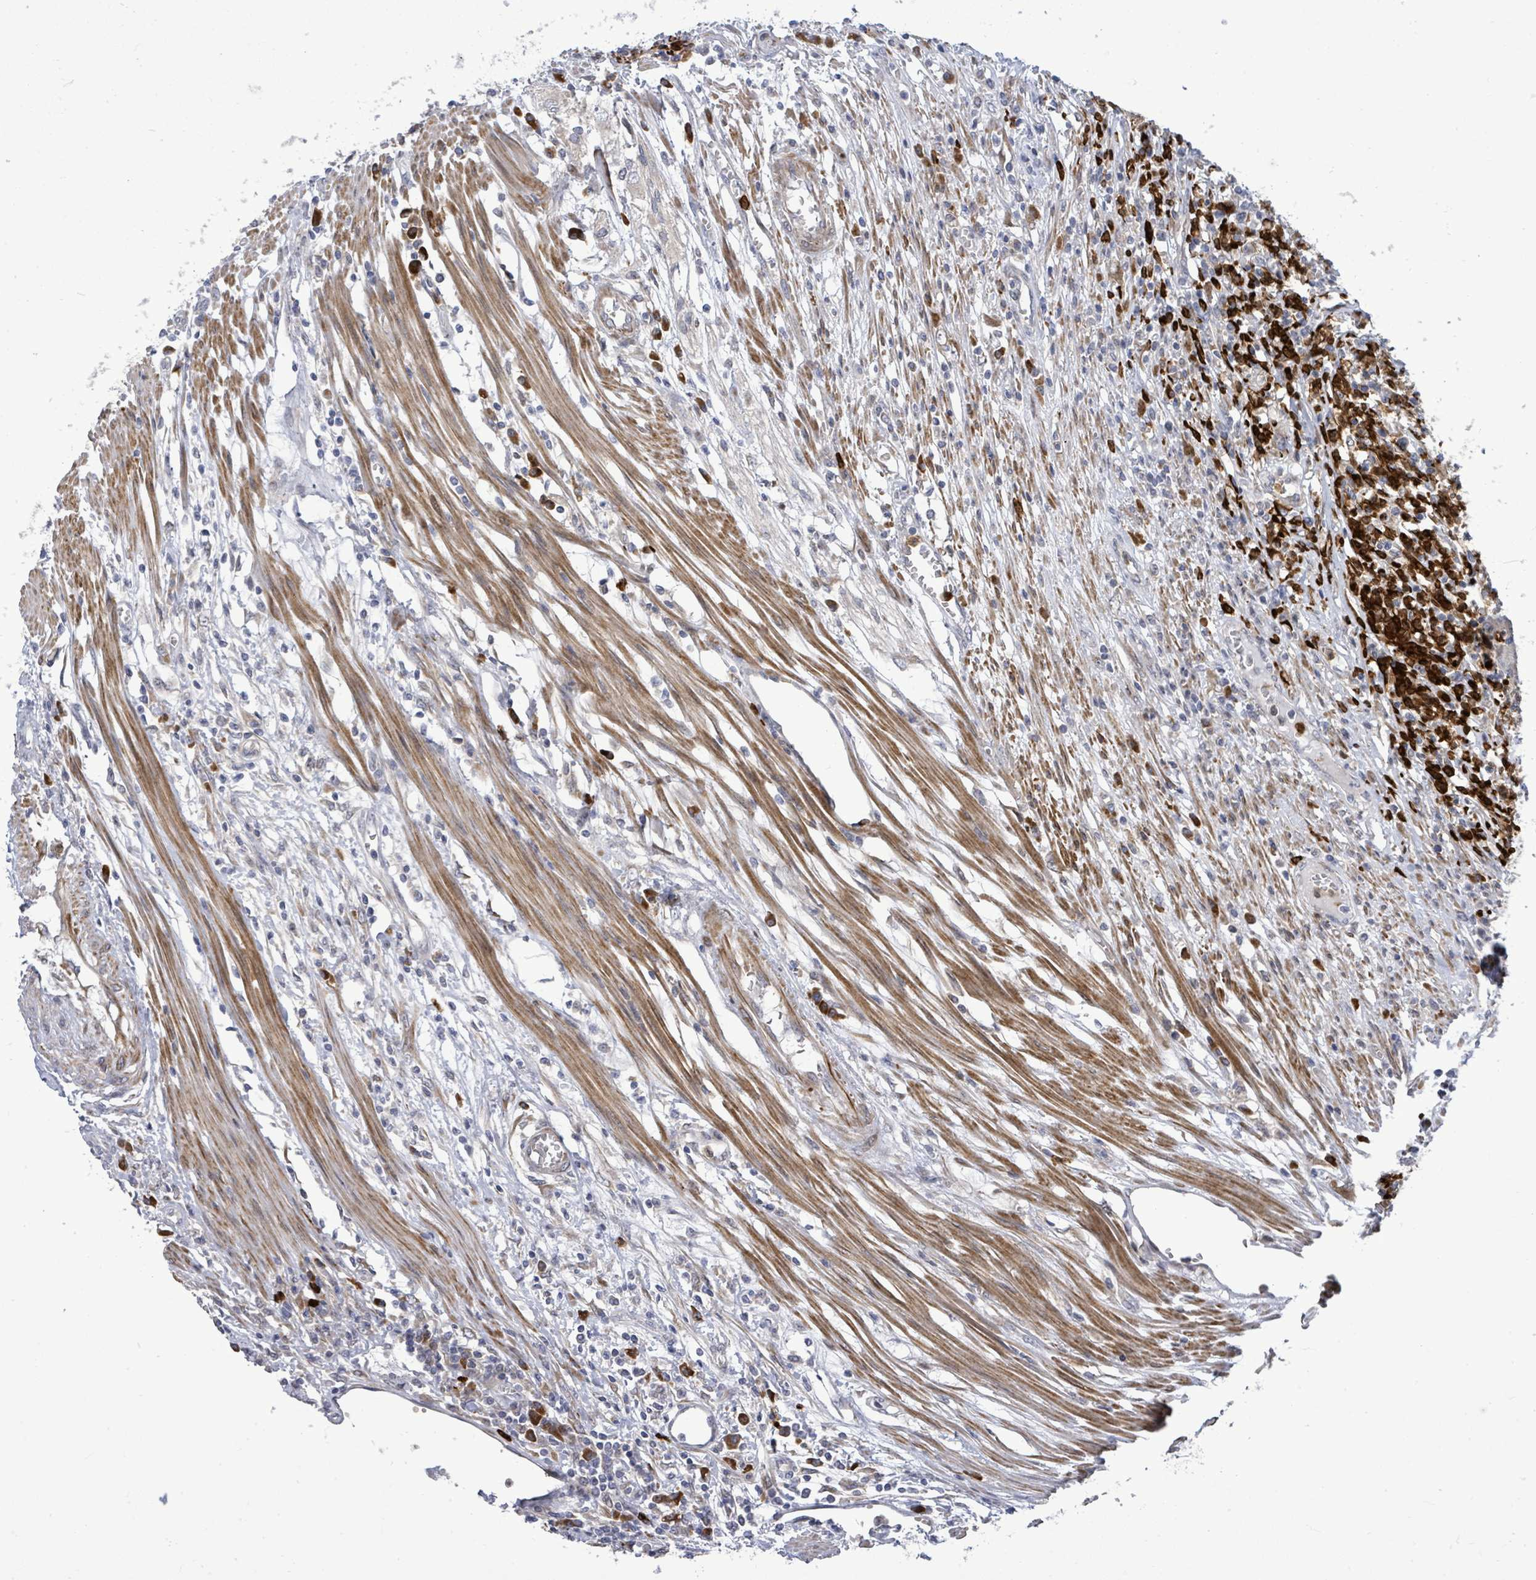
{"staining": {"intensity": "weak", "quantity": "<25%", "location": "cytoplasmic/membranous"}, "tissue": "colorectal cancer", "cell_type": "Tumor cells", "image_type": "cancer", "snomed": [{"axis": "morphology", "description": "Adenocarcinoma, NOS"}, {"axis": "topography", "description": "Colon"}], "caption": "IHC histopathology image of neoplastic tissue: colorectal cancer (adenocarcinoma) stained with DAB (3,3'-diaminobenzidine) shows no significant protein expression in tumor cells.", "gene": "SAR1A", "patient": {"sex": "male", "age": 83}}